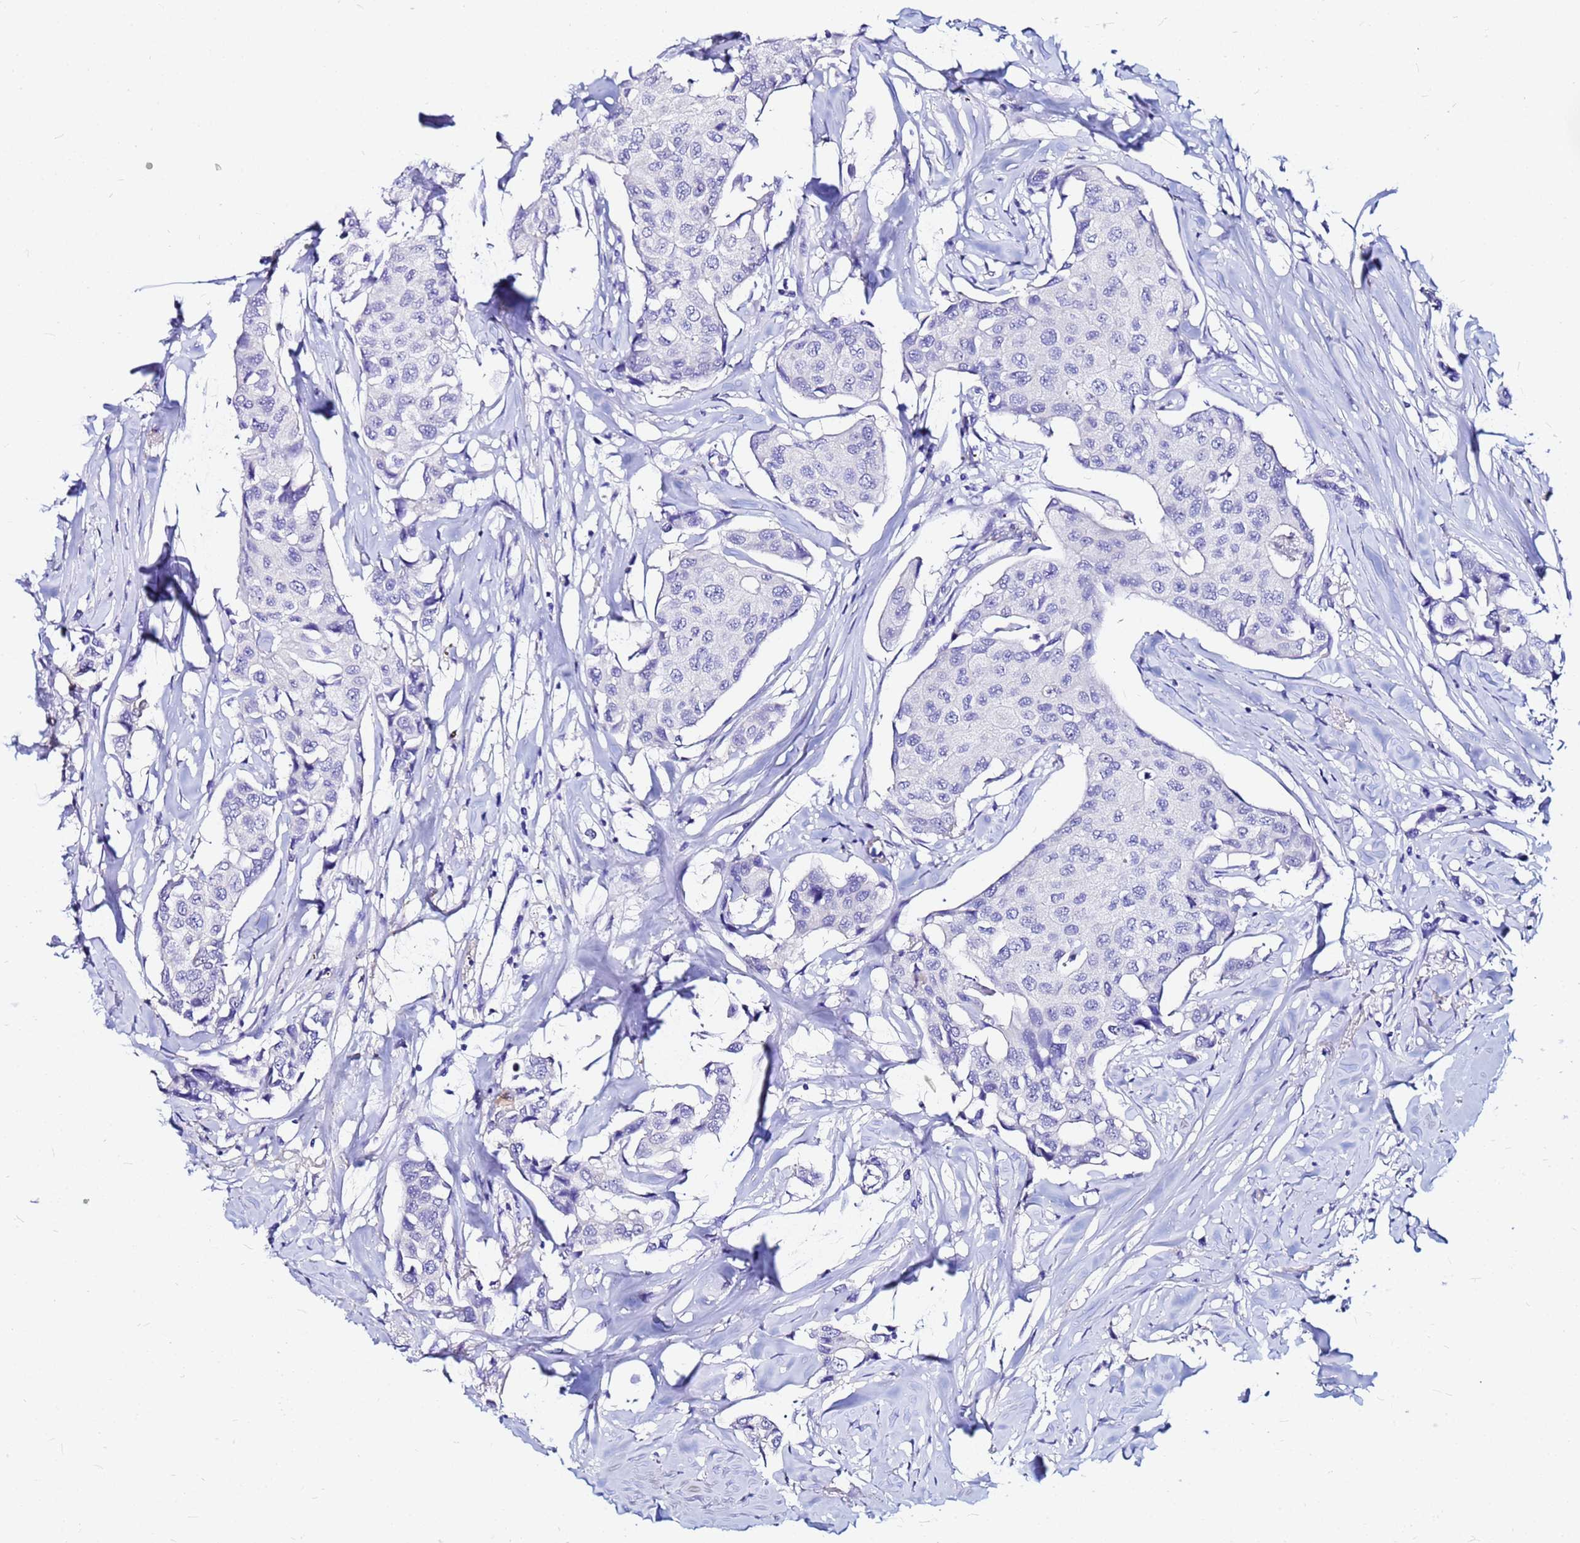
{"staining": {"intensity": "negative", "quantity": "none", "location": "none"}, "tissue": "breast cancer", "cell_type": "Tumor cells", "image_type": "cancer", "snomed": [{"axis": "morphology", "description": "Duct carcinoma"}, {"axis": "topography", "description": "Breast"}], "caption": "High power microscopy histopathology image of an immunohistochemistry (IHC) histopathology image of breast cancer (infiltrating ductal carcinoma), revealing no significant staining in tumor cells.", "gene": "PPP1R14C", "patient": {"sex": "female", "age": 80}}